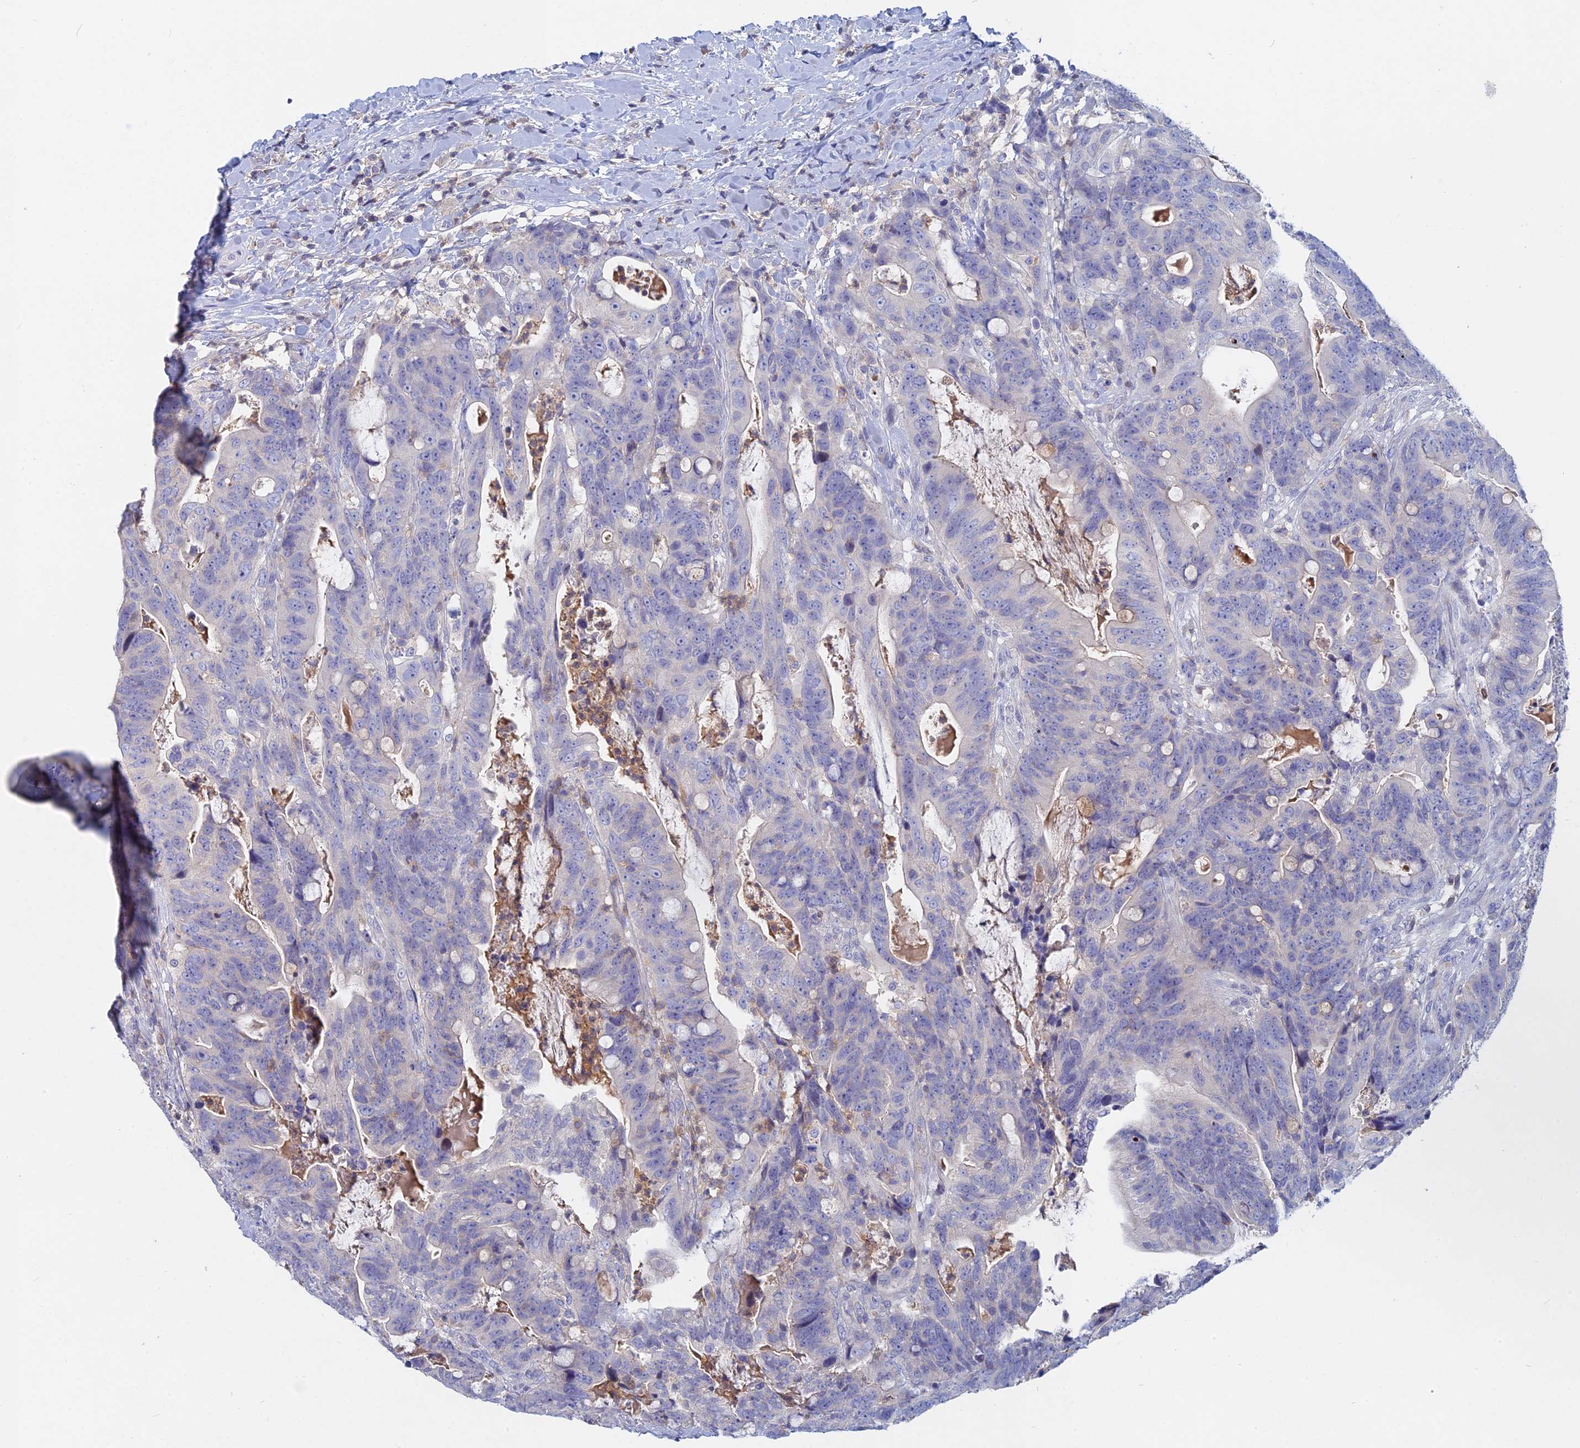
{"staining": {"intensity": "negative", "quantity": "none", "location": "none"}, "tissue": "colorectal cancer", "cell_type": "Tumor cells", "image_type": "cancer", "snomed": [{"axis": "morphology", "description": "Adenocarcinoma, NOS"}, {"axis": "topography", "description": "Colon"}], "caption": "High power microscopy image of an IHC micrograph of adenocarcinoma (colorectal), revealing no significant expression in tumor cells.", "gene": "ACP7", "patient": {"sex": "female", "age": 82}}